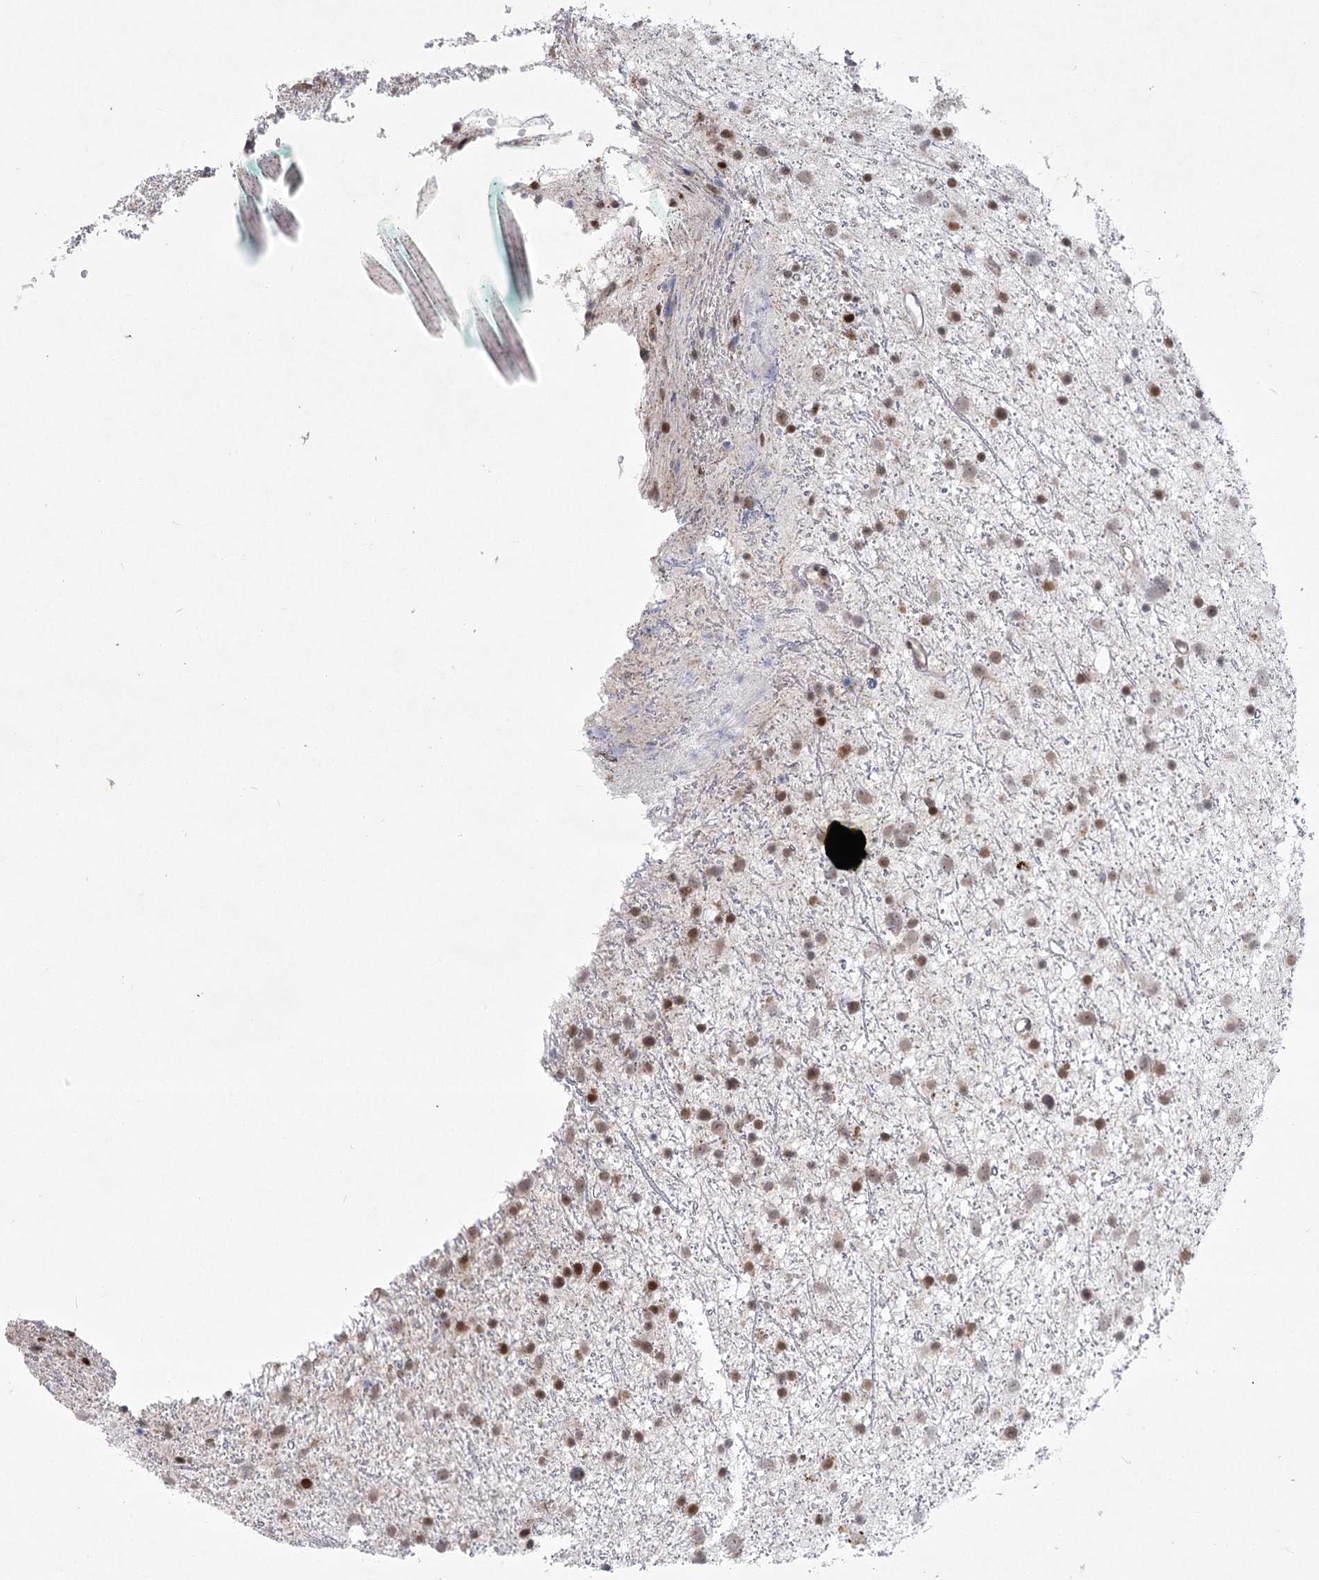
{"staining": {"intensity": "moderate", "quantity": "25%-75%", "location": "nuclear"}, "tissue": "glioma", "cell_type": "Tumor cells", "image_type": "cancer", "snomed": [{"axis": "morphology", "description": "Glioma, malignant, Low grade"}, {"axis": "topography", "description": "Cerebral cortex"}], "caption": "Brown immunohistochemical staining in low-grade glioma (malignant) displays moderate nuclear staining in approximately 25%-75% of tumor cells.", "gene": "CIB4", "patient": {"sex": "female", "age": 39}}